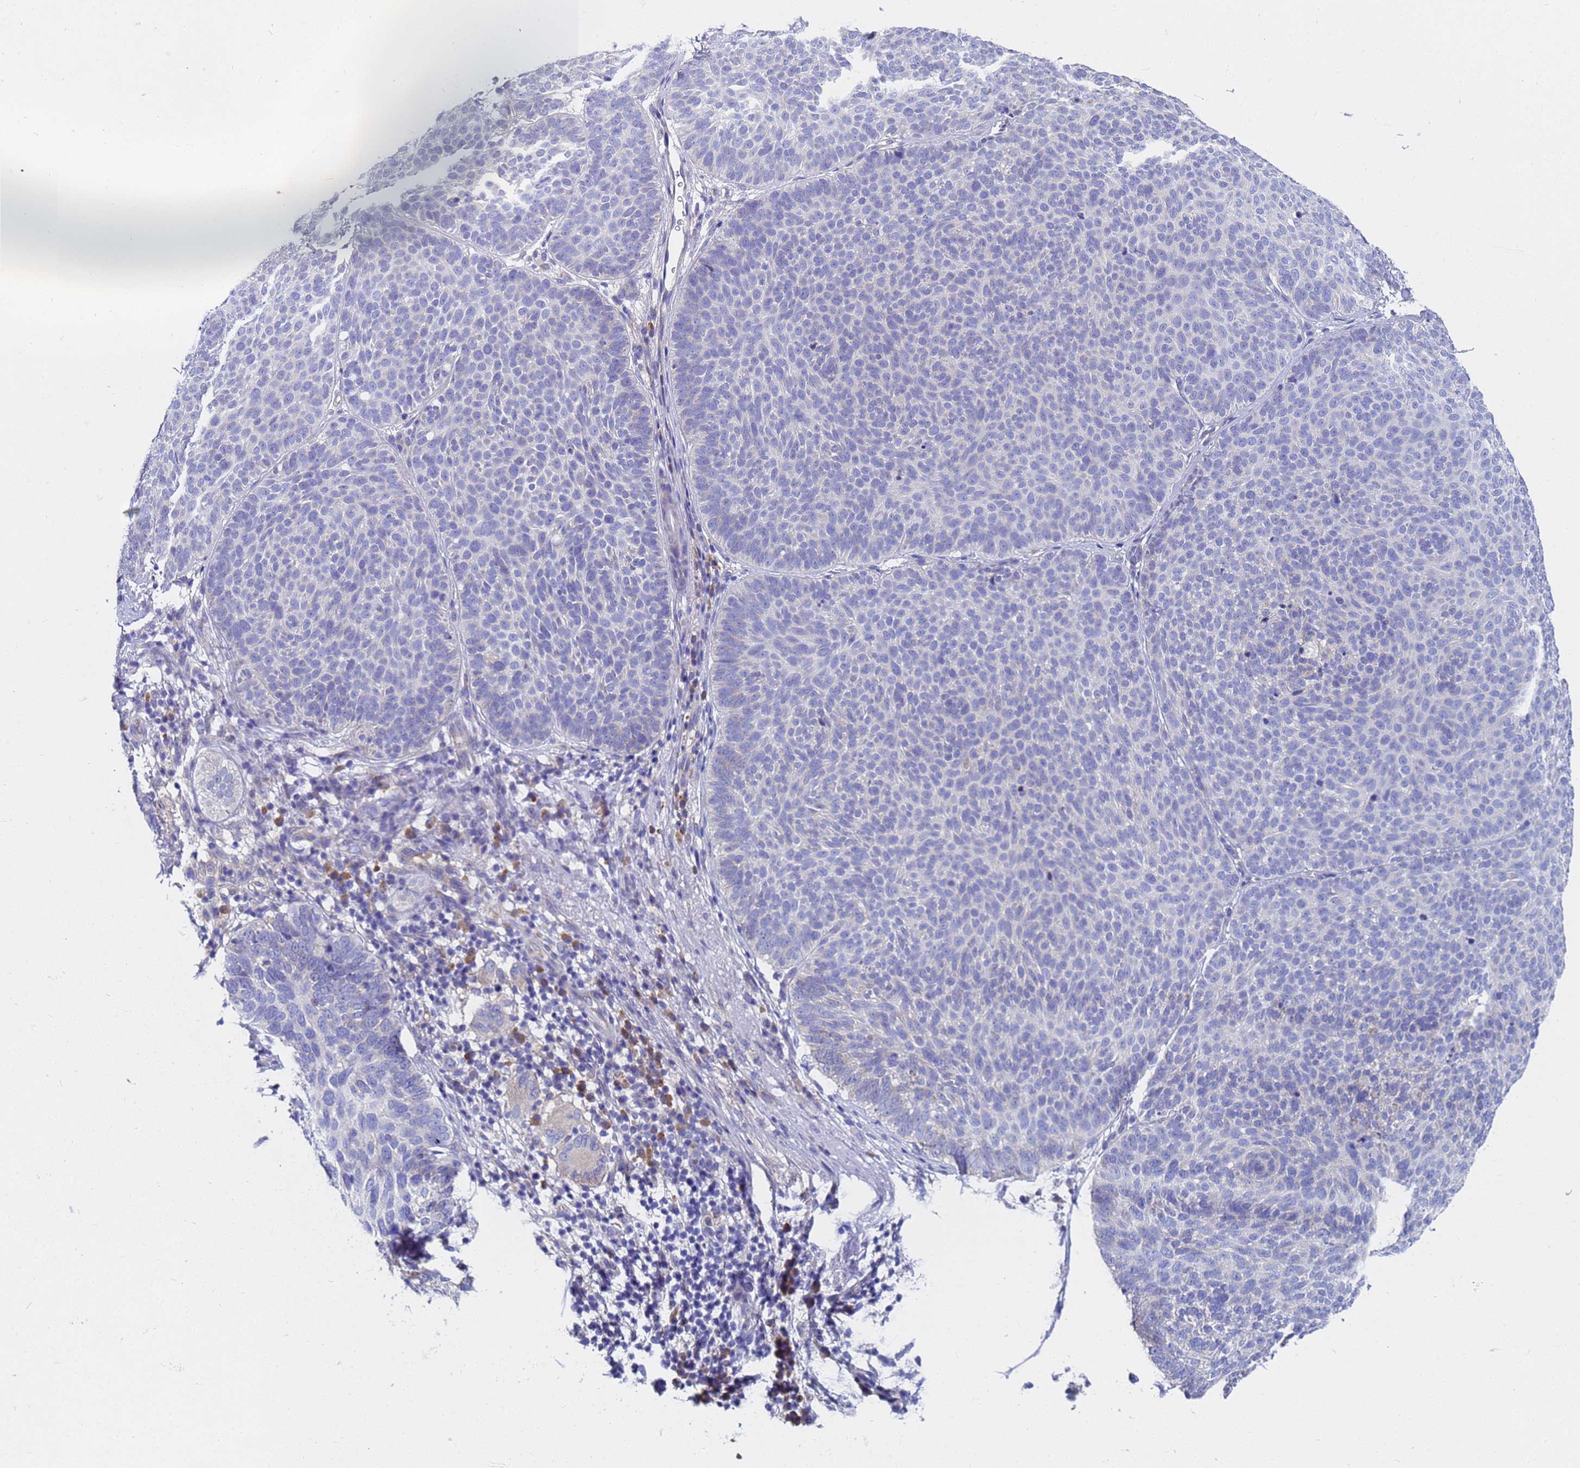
{"staining": {"intensity": "negative", "quantity": "none", "location": "none"}, "tissue": "skin cancer", "cell_type": "Tumor cells", "image_type": "cancer", "snomed": [{"axis": "morphology", "description": "Basal cell carcinoma"}, {"axis": "topography", "description": "Skin"}], "caption": "IHC micrograph of neoplastic tissue: human skin cancer stained with DAB (3,3'-diaminobenzidine) demonstrates no significant protein positivity in tumor cells.", "gene": "TM4SF4", "patient": {"sex": "male", "age": 85}}